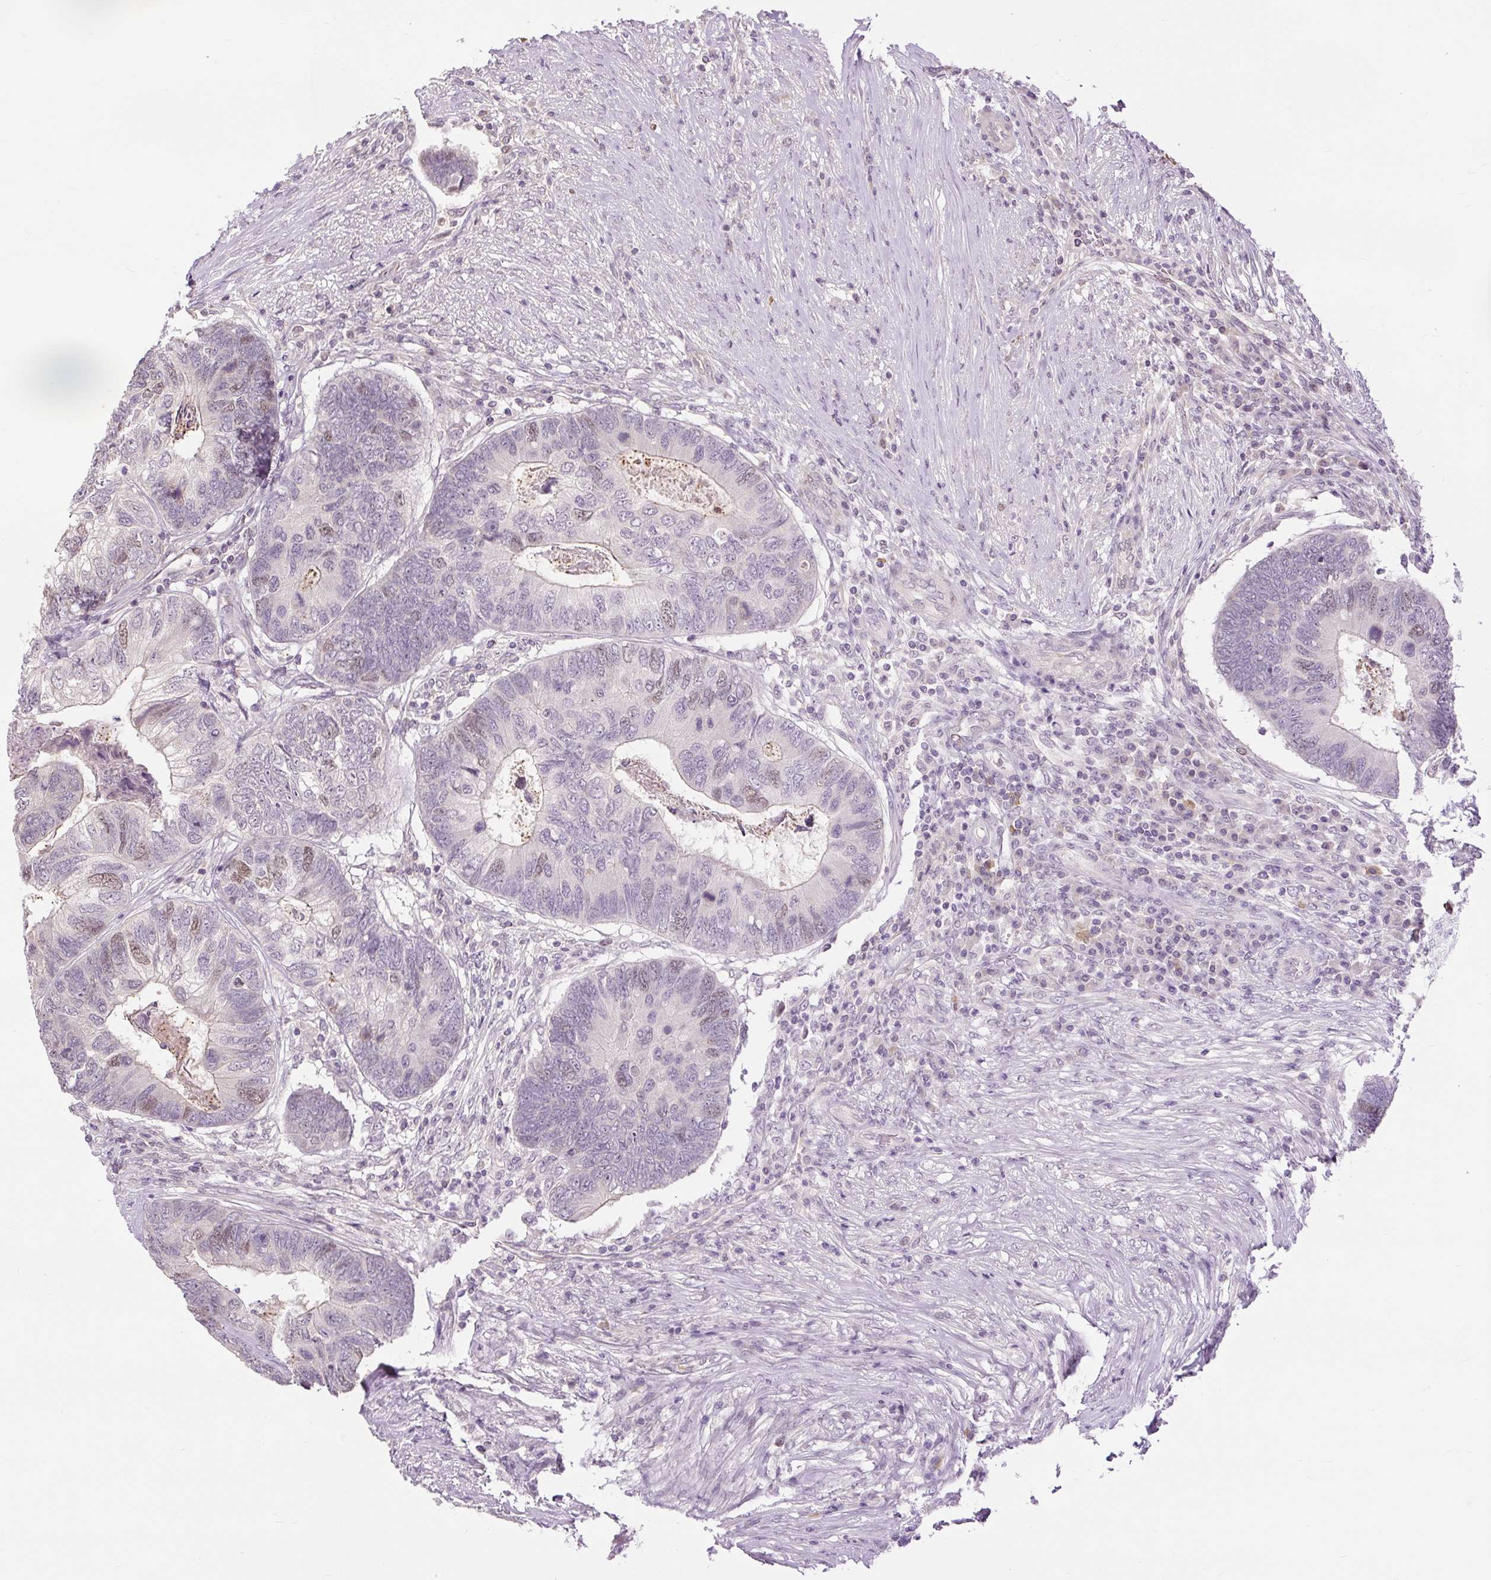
{"staining": {"intensity": "weak", "quantity": "<25%", "location": "nuclear"}, "tissue": "colorectal cancer", "cell_type": "Tumor cells", "image_type": "cancer", "snomed": [{"axis": "morphology", "description": "Adenocarcinoma, NOS"}, {"axis": "topography", "description": "Colon"}], "caption": "Colorectal cancer was stained to show a protein in brown. There is no significant expression in tumor cells.", "gene": "RACGAP1", "patient": {"sex": "female", "age": 67}}